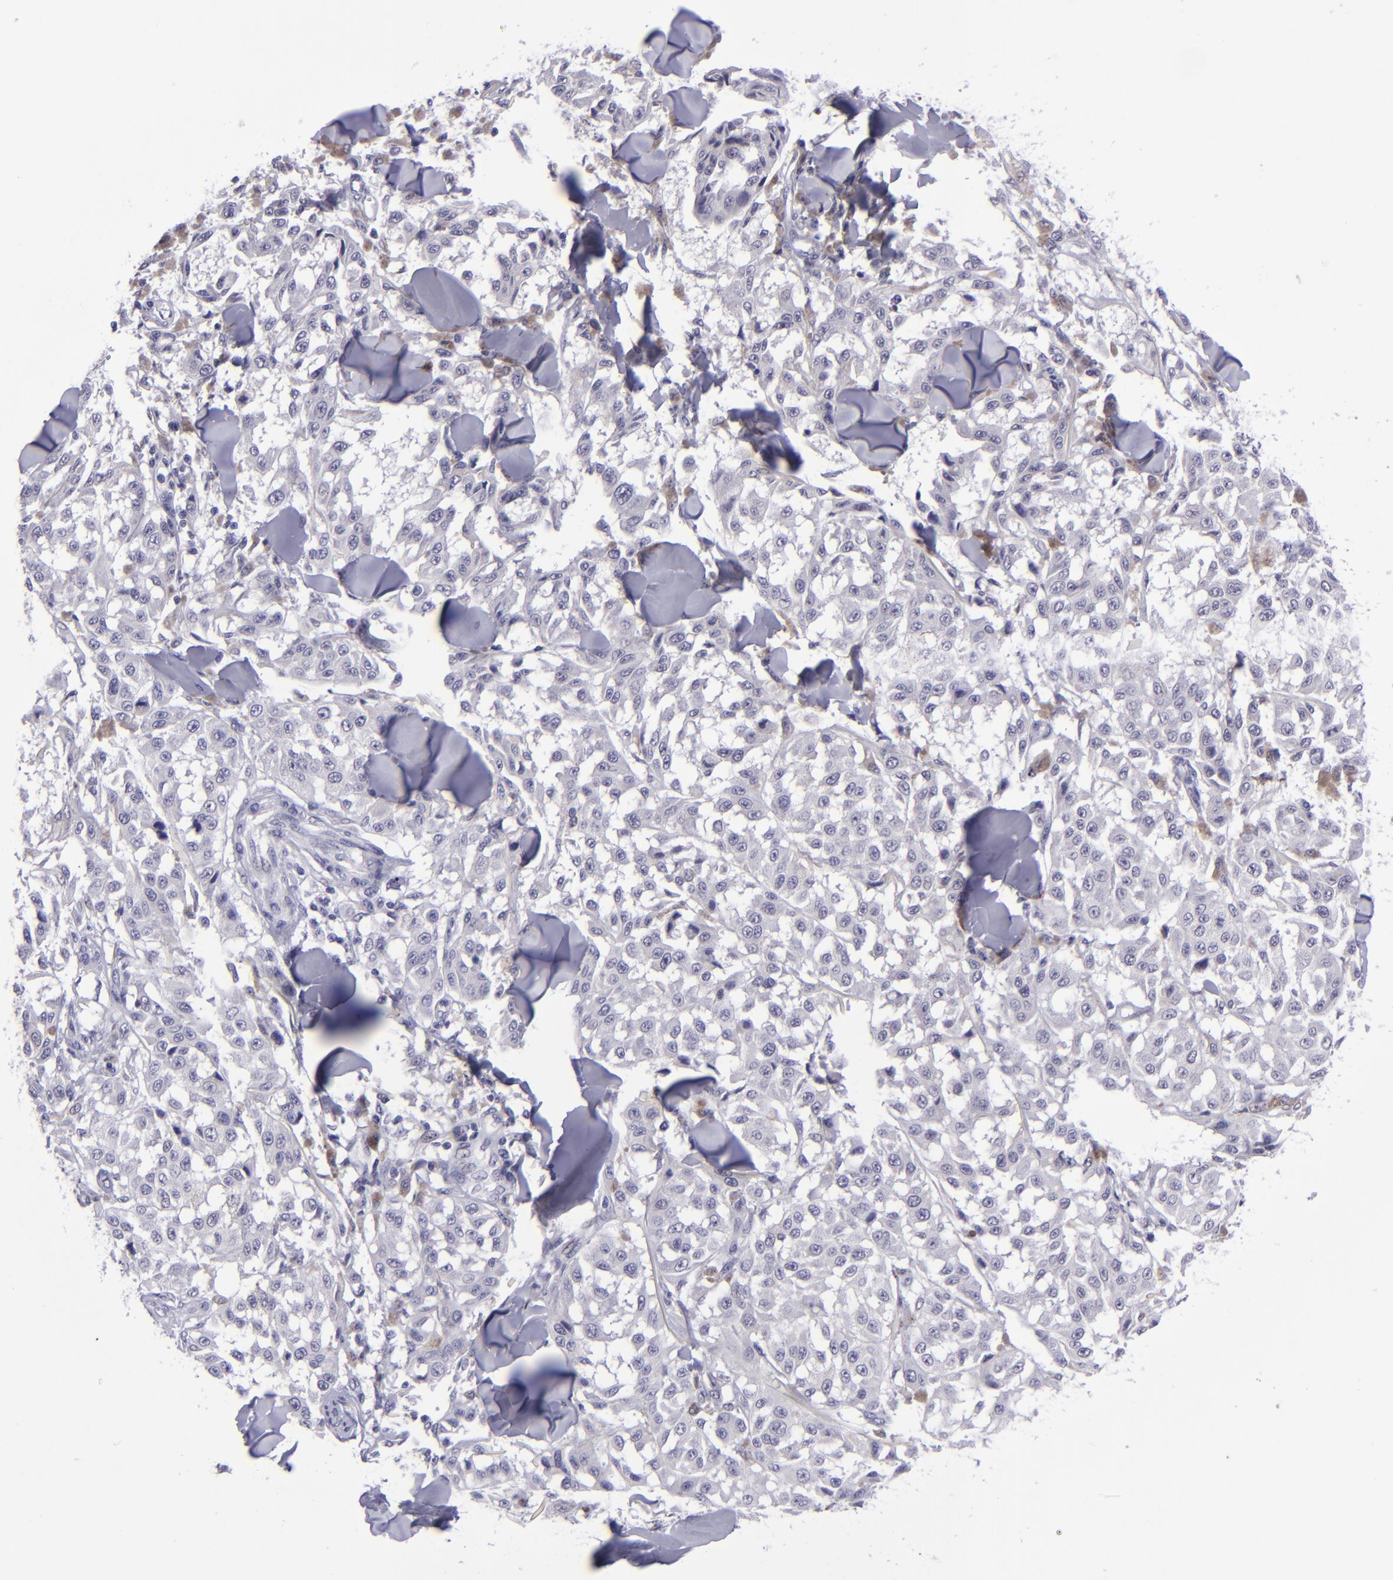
{"staining": {"intensity": "negative", "quantity": "none", "location": "none"}, "tissue": "melanoma", "cell_type": "Tumor cells", "image_type": "cancer", "snomed": [{"axis": "morphology", "description": "Malignant melanoma, NOS"}, {"axis": "topography", "description": "Skin"}], "caption": "Tumor cells are negative for protein expression in human malignant melanoma. (DAB immunohistochemistry (IHC), high magnification).", "gene": "POU2F2", "patient": {"sex": "female", "age": 64}}